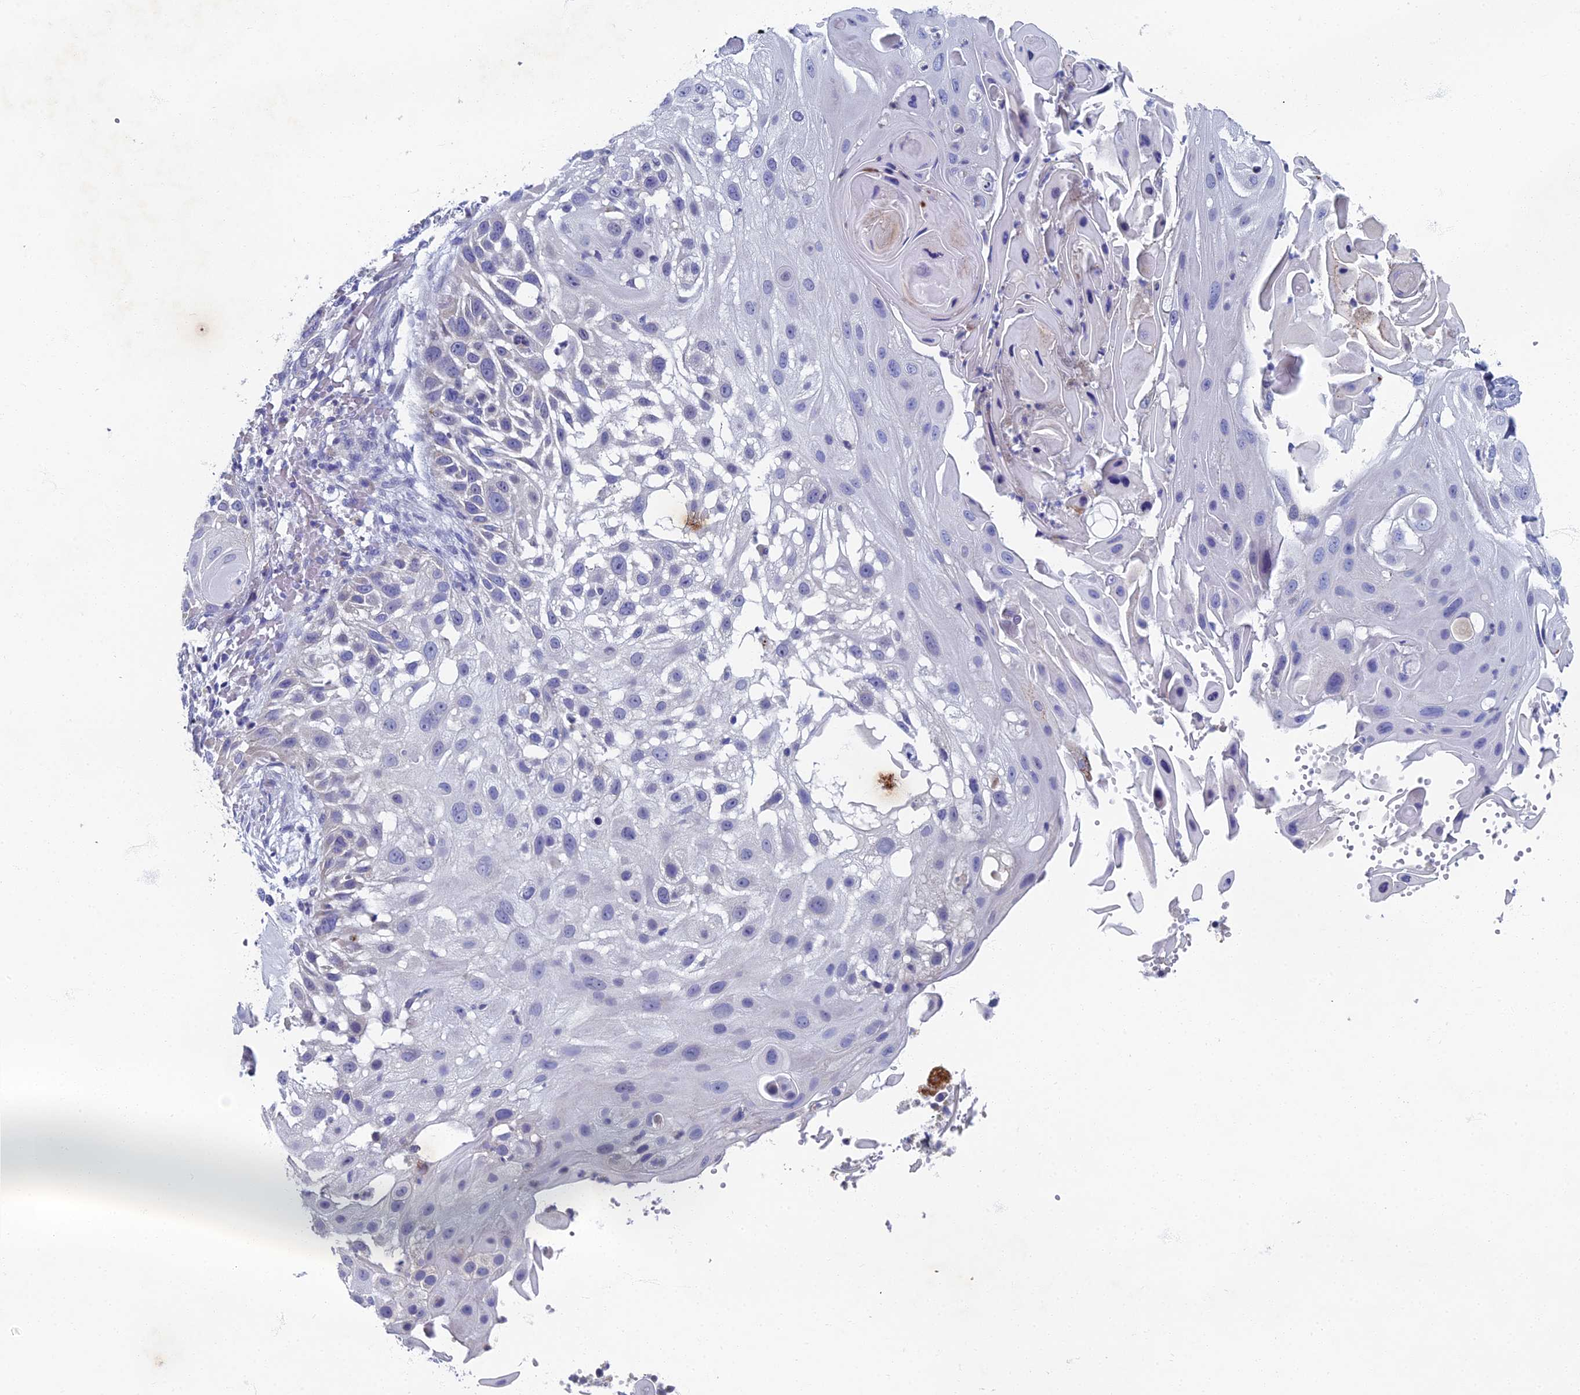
{"staining": {"intensity": "negative", "quantity": "none", "location": "none"}, "tissue": "skin cancer", "cell_type": "Tumor cells", "image_type": "cancer", "snomed": [{"axis": "morphology", "description": "Squamous cell carcinoma, NOS"}, {"axis": "topography", "description": "Skin"}], "caption": "Immunohistochemistry image of skin cancer (squamous cell carcinoma) stained for a protein (brown), which displays no staining in tumor cells.", "gene": "SPIN4", "patient": {"sex": "female", "age": 44}}